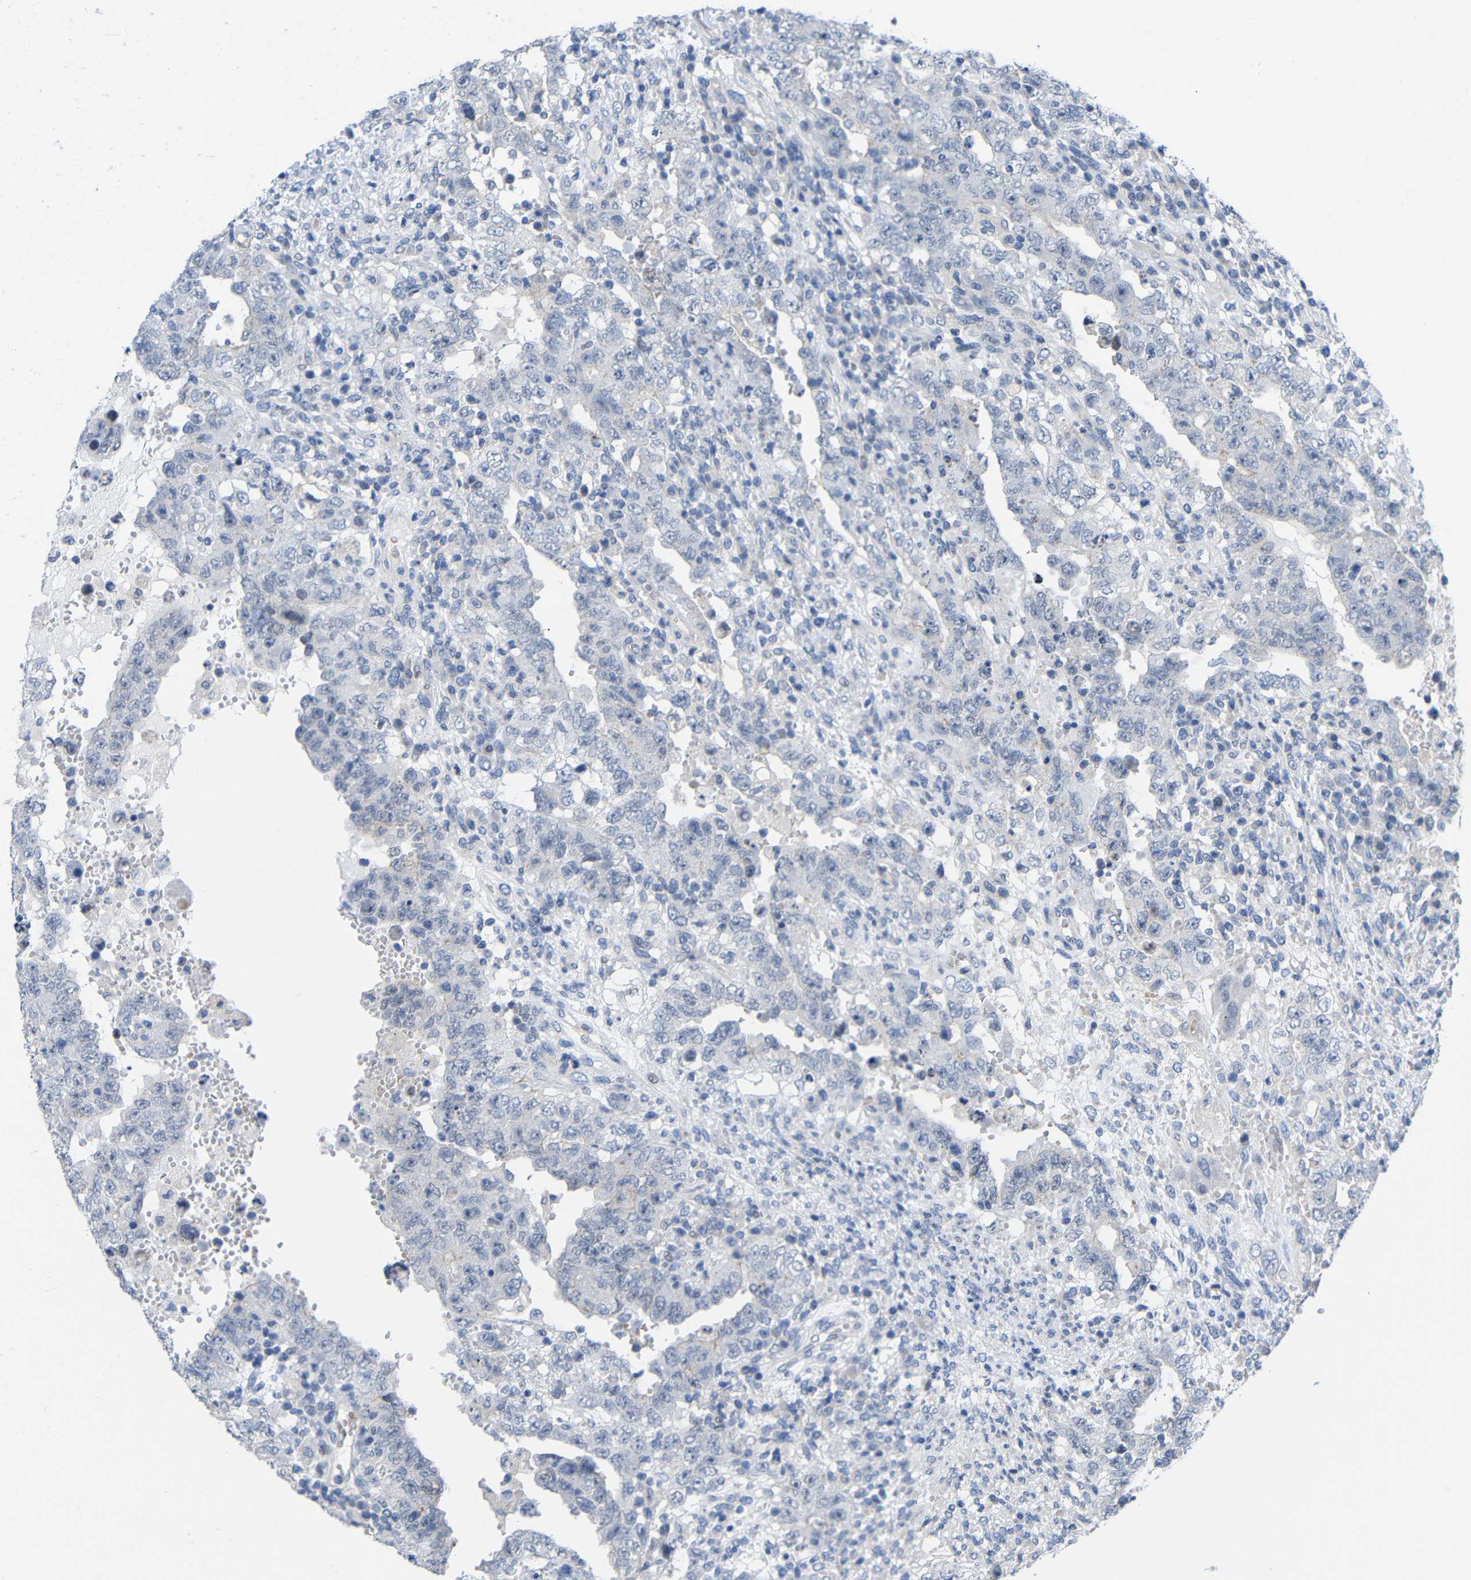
{"staining": {"intensity": "negative", "quantity": "none", "location": "none"}, "tissue": "testis cancer", "cell_type": "Tumor cells", "image_type": "cancer", "snomed": [{"axis": "morphology", "description": "Carcinoma, Embryonal, NOS"}, {"axis": "topography", "description": "Testis"}], "caption": "DAB immunohistochemical staining of testis embryonal carcinoma exhibits no significant expression in tumor cells. The staining was performed using DAB (3,3'-diaminobenzidine) to visualize the protein expression in brown, while the nuclei were stained in blue with hematoxylin (Magnification: 20x).", "gene": "CMTM1", "patient": {"sex": "male", "age": 26}}